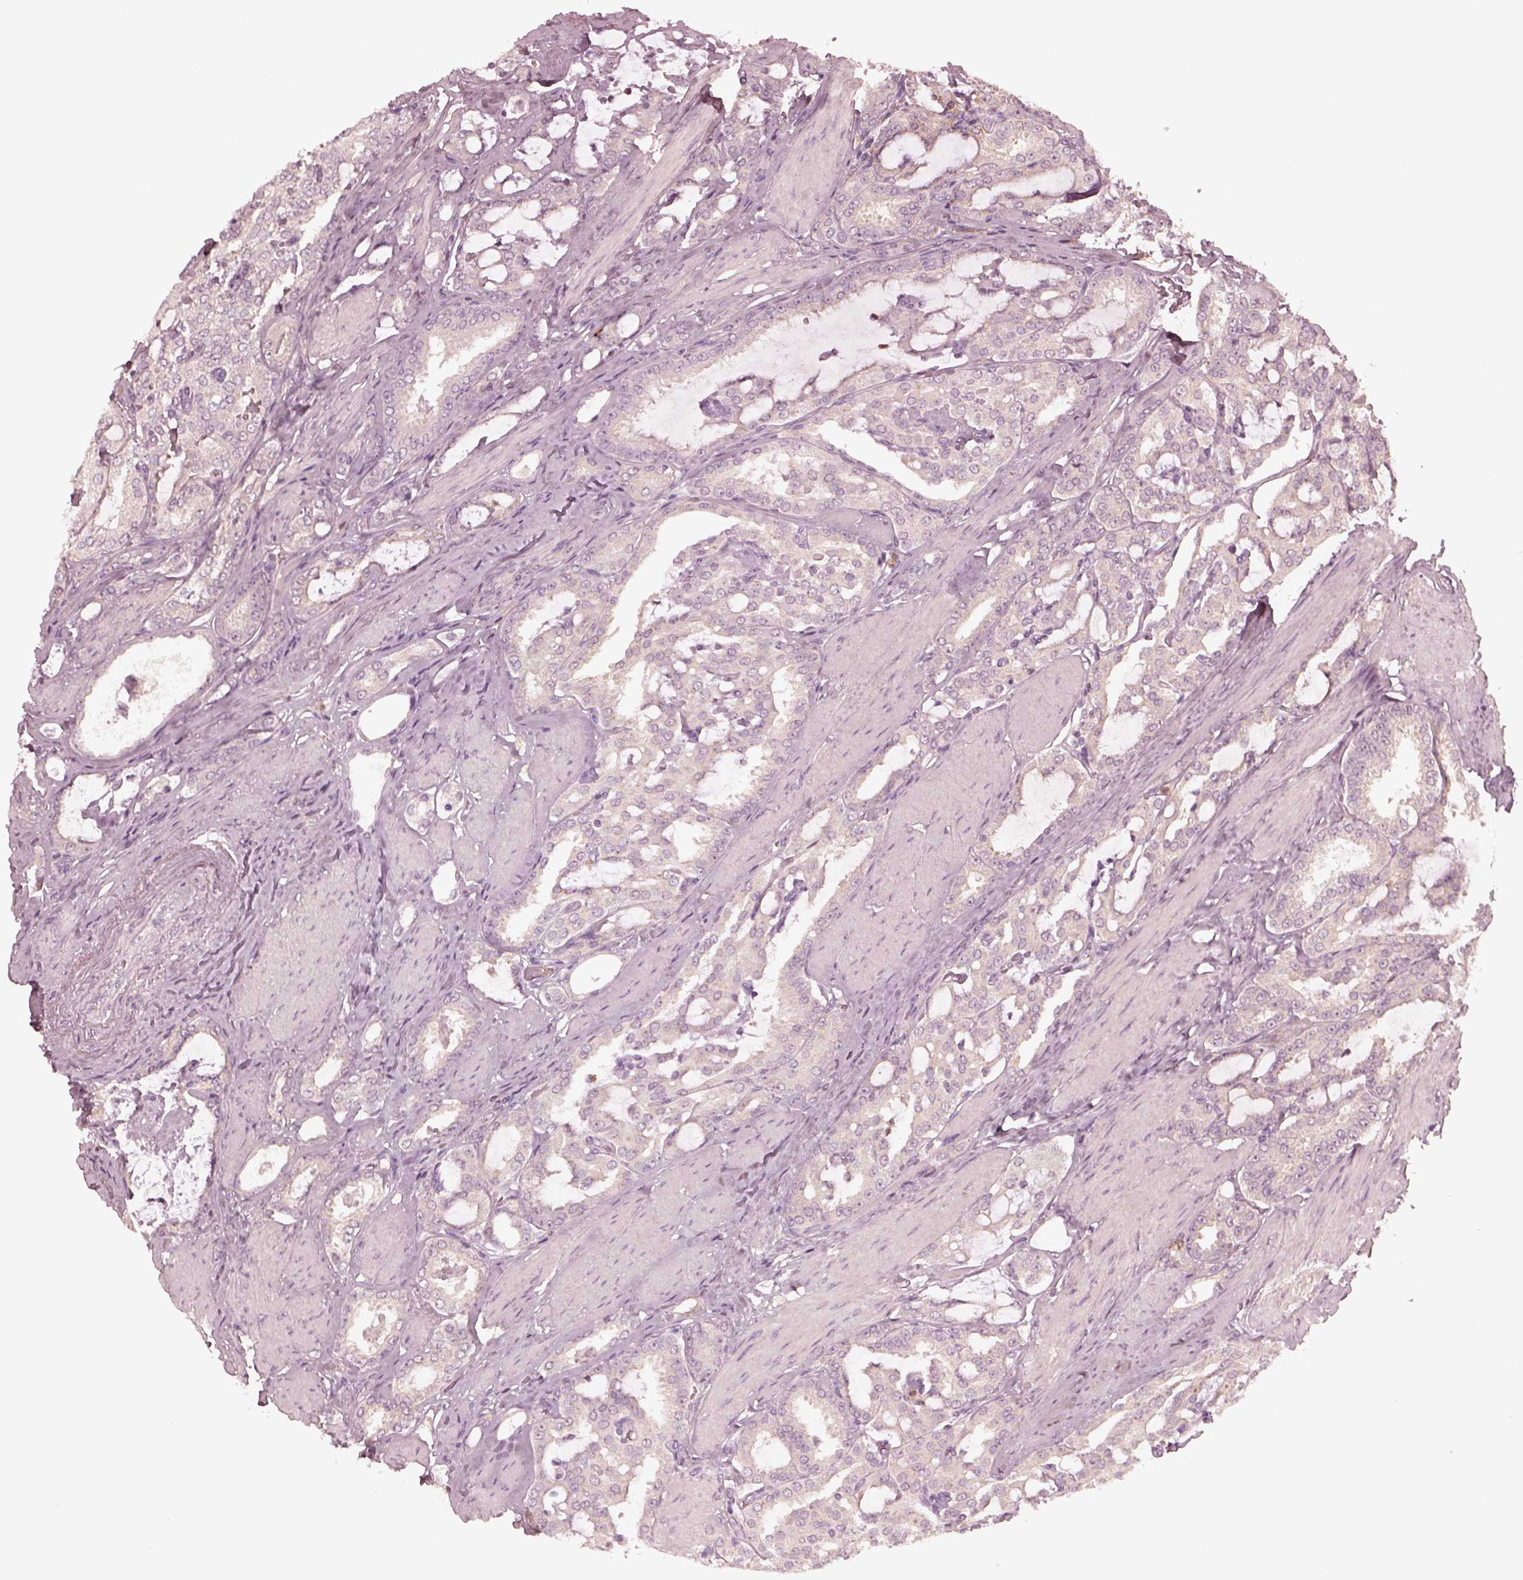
{"staining": {"intensity": "negative", "quantity": "none", "location": "none"}, "tissue": "prostate cancer", "cell_type": "Tumor cells", "image_type": "cancer", "snomed": [{"axis": "morphology", "description": "Adenocarcinoma, High grade"}, {"axis": "topography", "description": "Prostate"}], "caption": "There is no significant staining in tumor cells of prostate cancer (high-grade adenocarcinoma). (Brightfield microscopy of DAB (3,3'-diaminobenzidine) IHC at high magnification).", "gene": "PSTPIP2", "patient": {"sex": "male", "age": 63}}